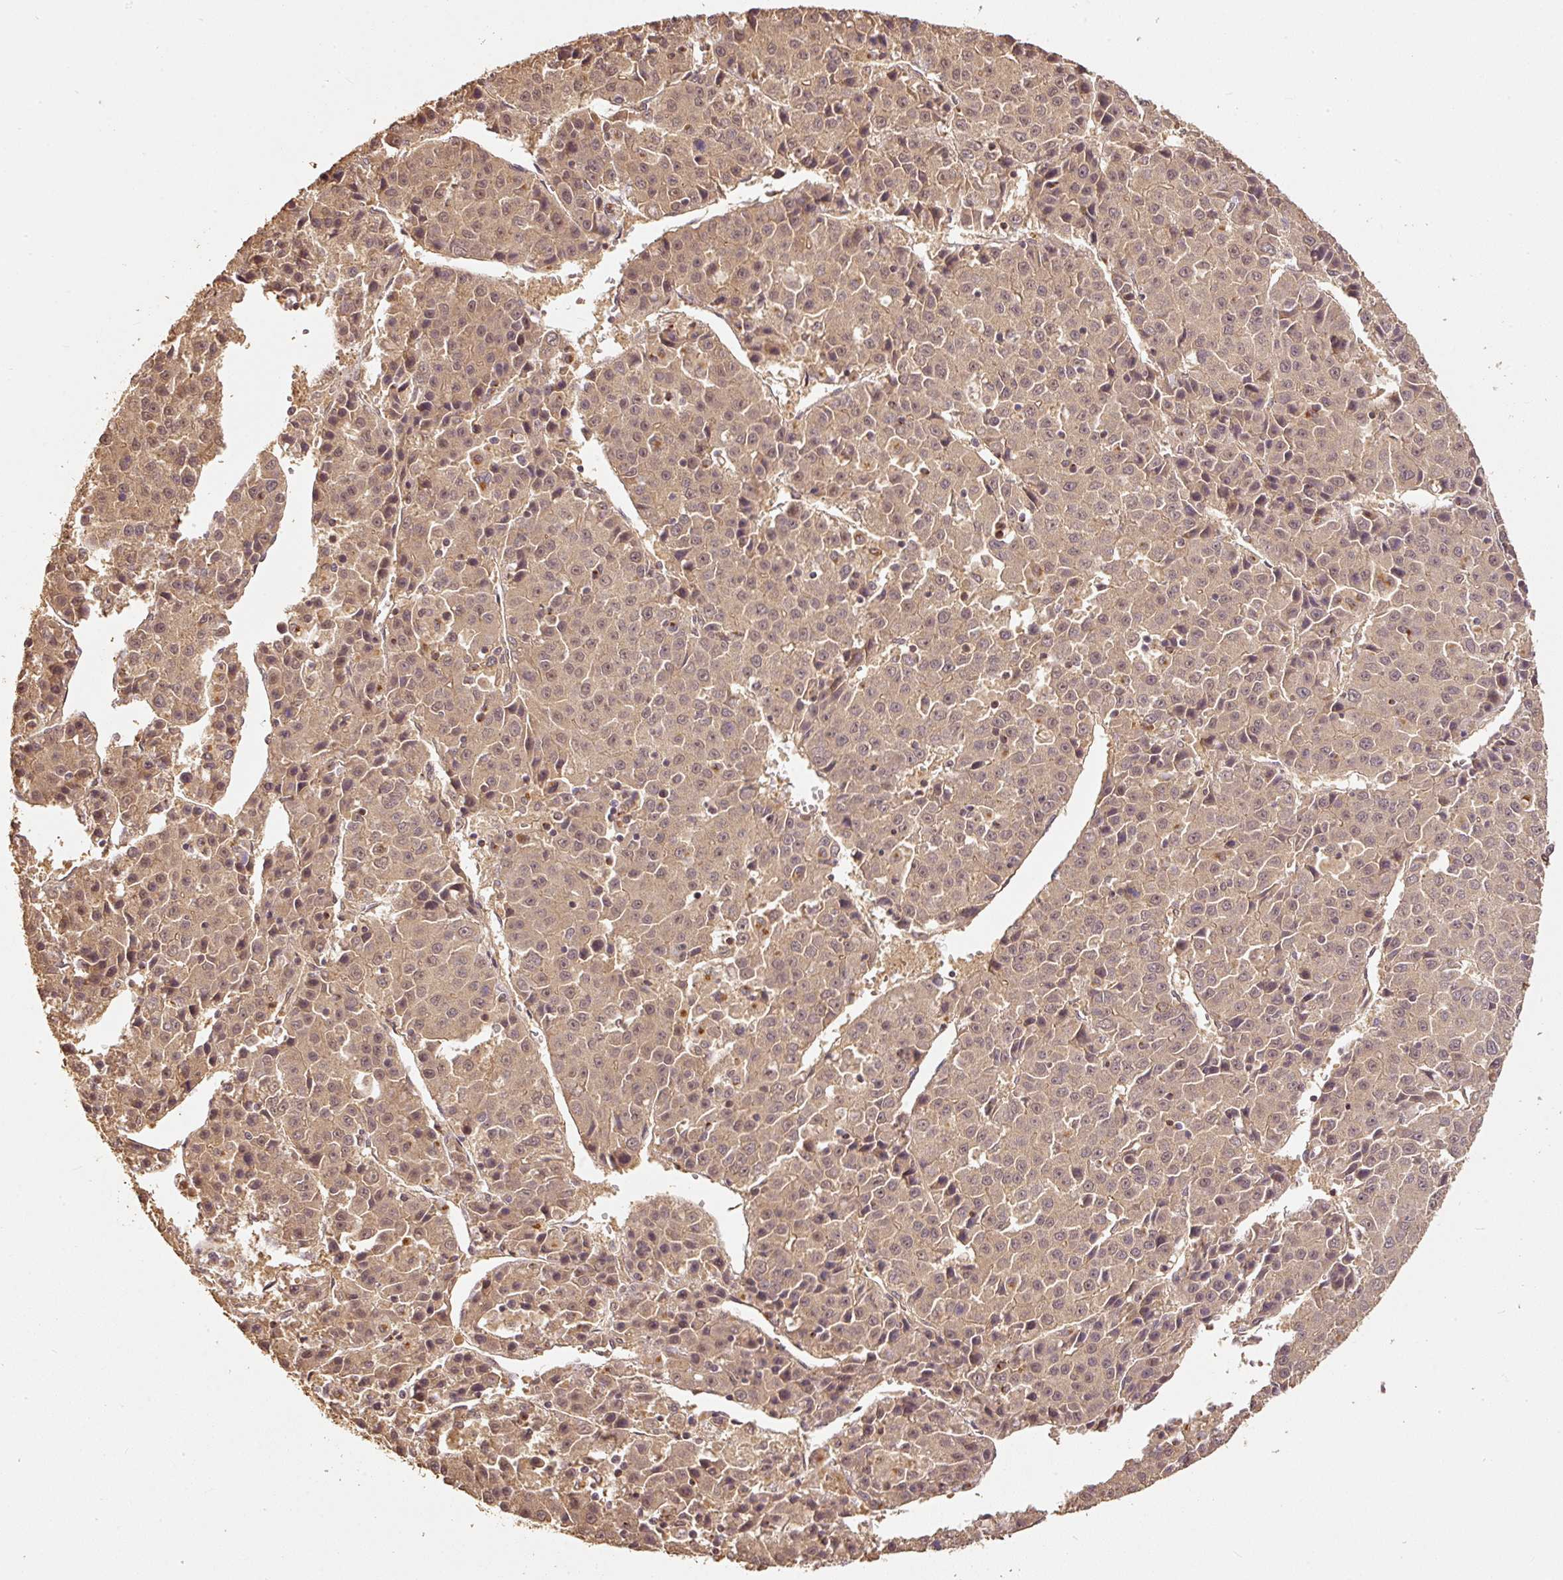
{"staining": {"intensity": "weak", "quantity": ">75%", "location": "cytoplasmic/membranous"}, "tissue": "liver cancer", "cell_type": "Tumor cells", "image_type": "cancer", "snomed": [{"axis": "morphology", "description": "Carcinoma, Hepatocellular, NOS"}, {"axis": "topography", "description": "Liver"}], "caption": "Liver cancer was stained to show a protein in brown. There is low levels of weak cytoplasmic/membranous positivity in approximately >75% of tumor cells. (DAB (3,3'-diaminobenzidine) IHC with brightfield microscopy, high magnification).", "gene": "FUT8", "patient": {"sex": "female", "age": 53}}